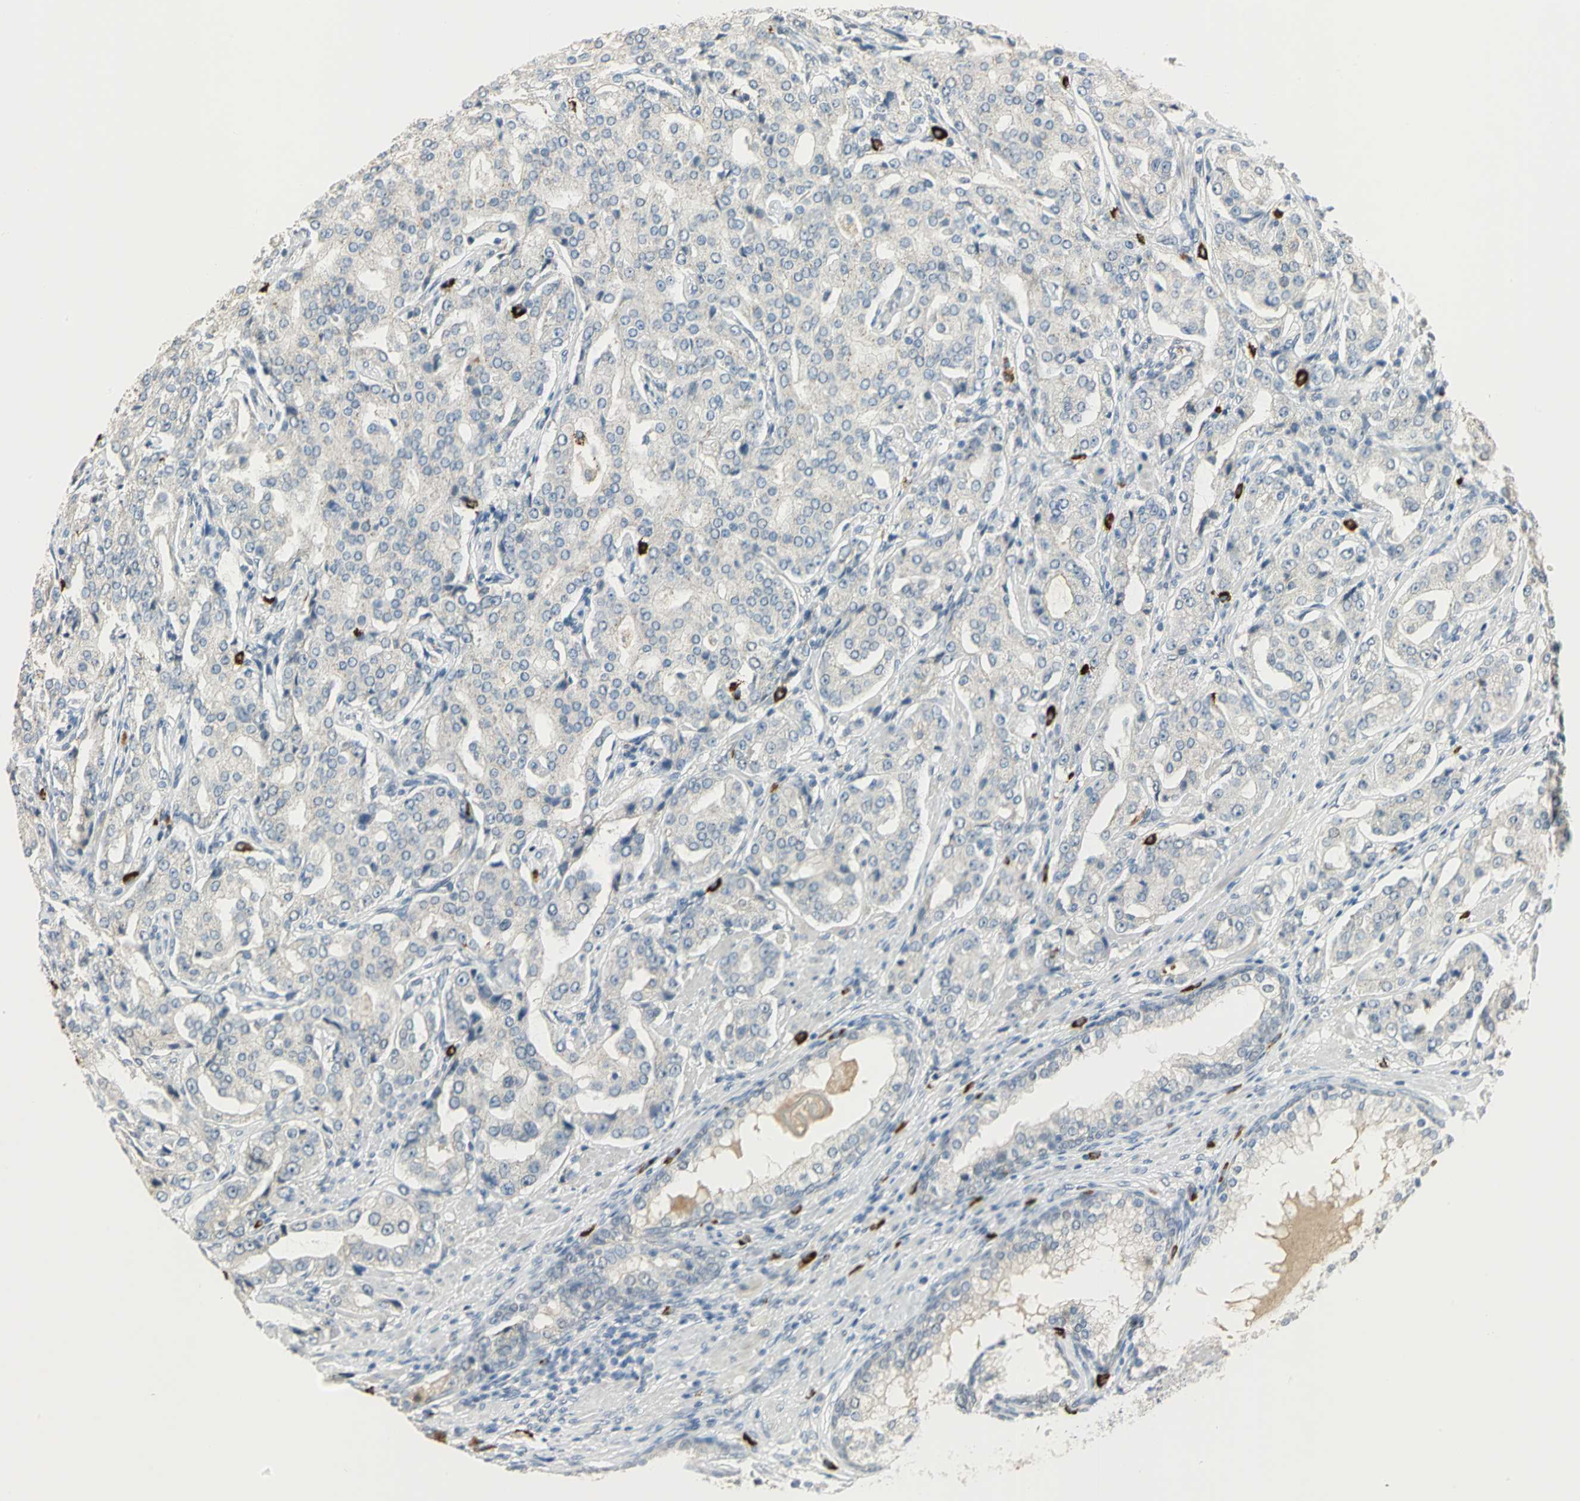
{"staining": {"intensity": "negative", "quantity": "none", "location": "none"}, "tissue": "prostate cancer", "cell_type": "Tumor cells", "image_type": "cancer", "snomed": [{"axis": "morphology", "description": "Adenocarcinoma, High grade"}, {"axis": "topography", "description": "Prostate"}], "caption": "Prostate cancer stained for a protein using immunohistochemistry (IHC) reveals no staining tumor cells.", "gene": "PROC", "patient": {"sex": "male", "age": 72}}